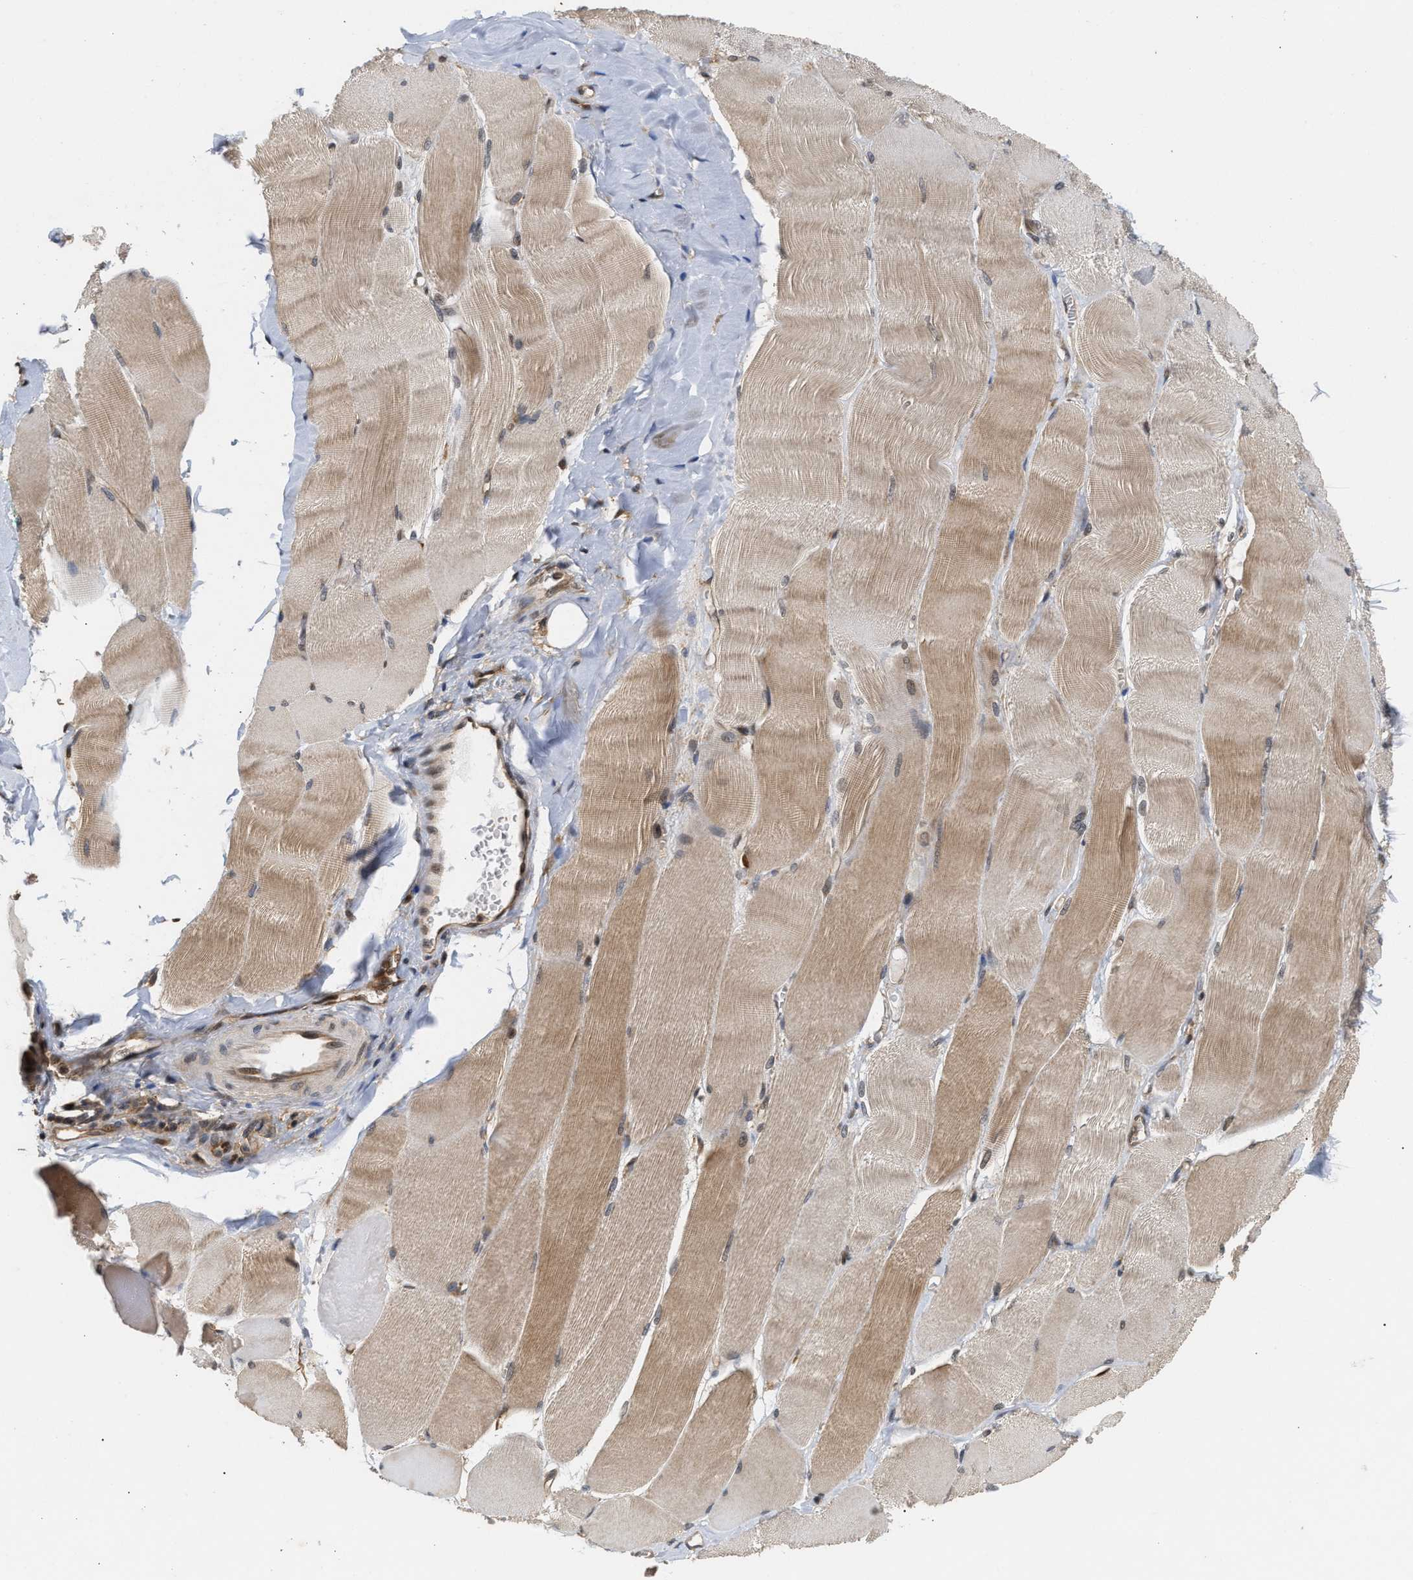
{"staining": {"intensity": "moderate", "quantity": ">75%", "location": "cytoplasmic/membranous"}, "tissue": "skeletal muscle", "cell_type": "Myocytes", "image_type": "normal", "snomed": [{"axis": "morphology", "description": "Normal tissue, NOS"}, {"axis": "morphology", "description": "Squamous cell carcinoma, NOS"}, {"axis": "topography", "description": "Skeletal muscle"}], "caption": "The immunohistochemical stain labels moderate cytoplasmic/membranous positivity in myocytes of normal skeletal muscle. (Stains: DAB (3,3'-diaminobenzidine) in brown, nuclei in blue, Microscopy: brightfield microscopy at high magnification).", "gene": "ABHD5", "patient": {"sex": "male", "age": 51}}